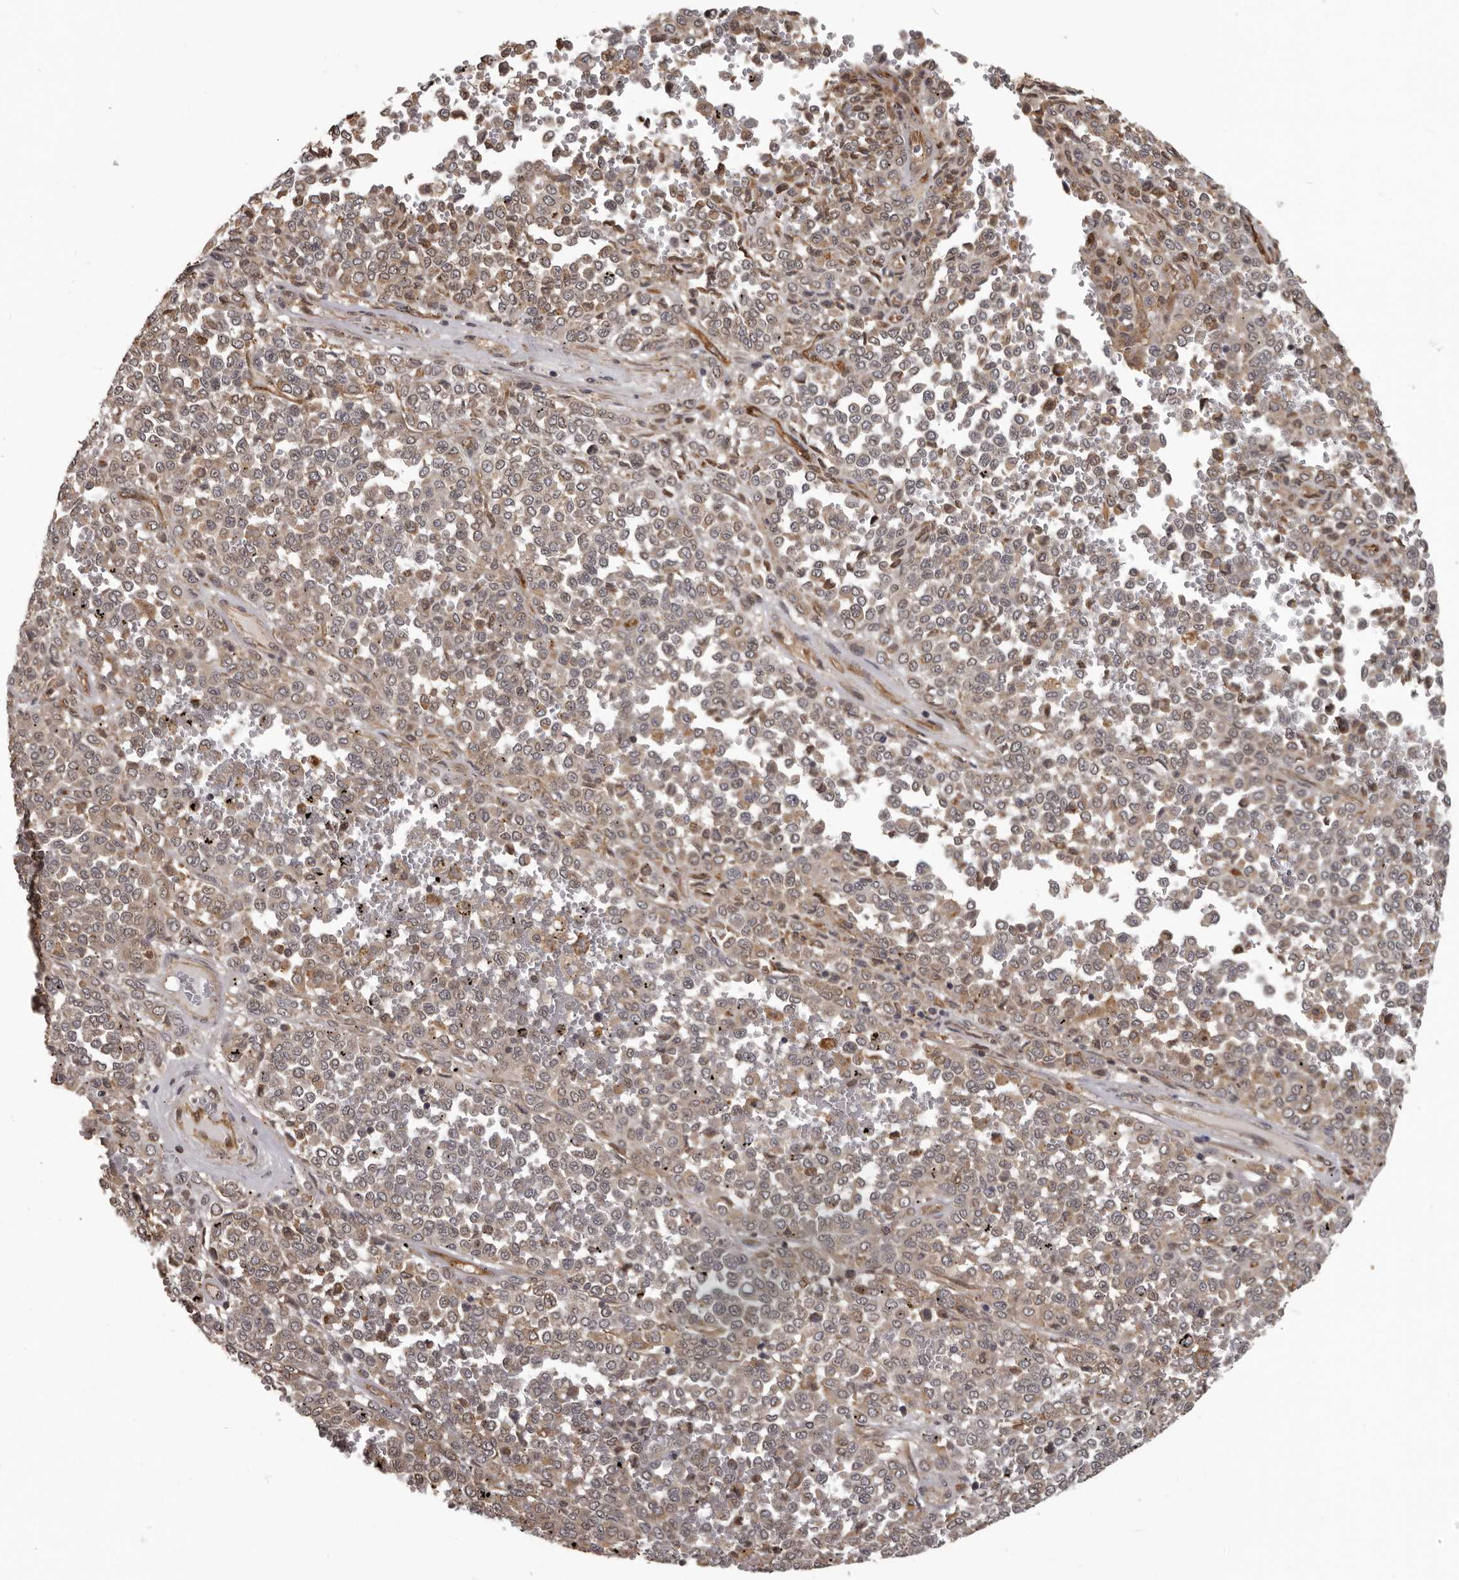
{"staining": {"intensity": "weak", "quantity": ">75%", "location": "cytoplasmic/membranous"}, "tissue": "melanoma", "cell_type": "Tumor cells", "image_type": "cancer", "snomed": [{"axis": "morphology", "description": "Malignant melanoma, Metastatic site"}, {"axis": "topography", "description": "Pancreas"}], "caption": "Melanoma stained for a protein (brown) demonstrates weak cytoplasmic/membranous positive staining in about >75% of tumor cells.", "gene": "SLITRK6", "patient": {"sex": "female", "age": 30}}